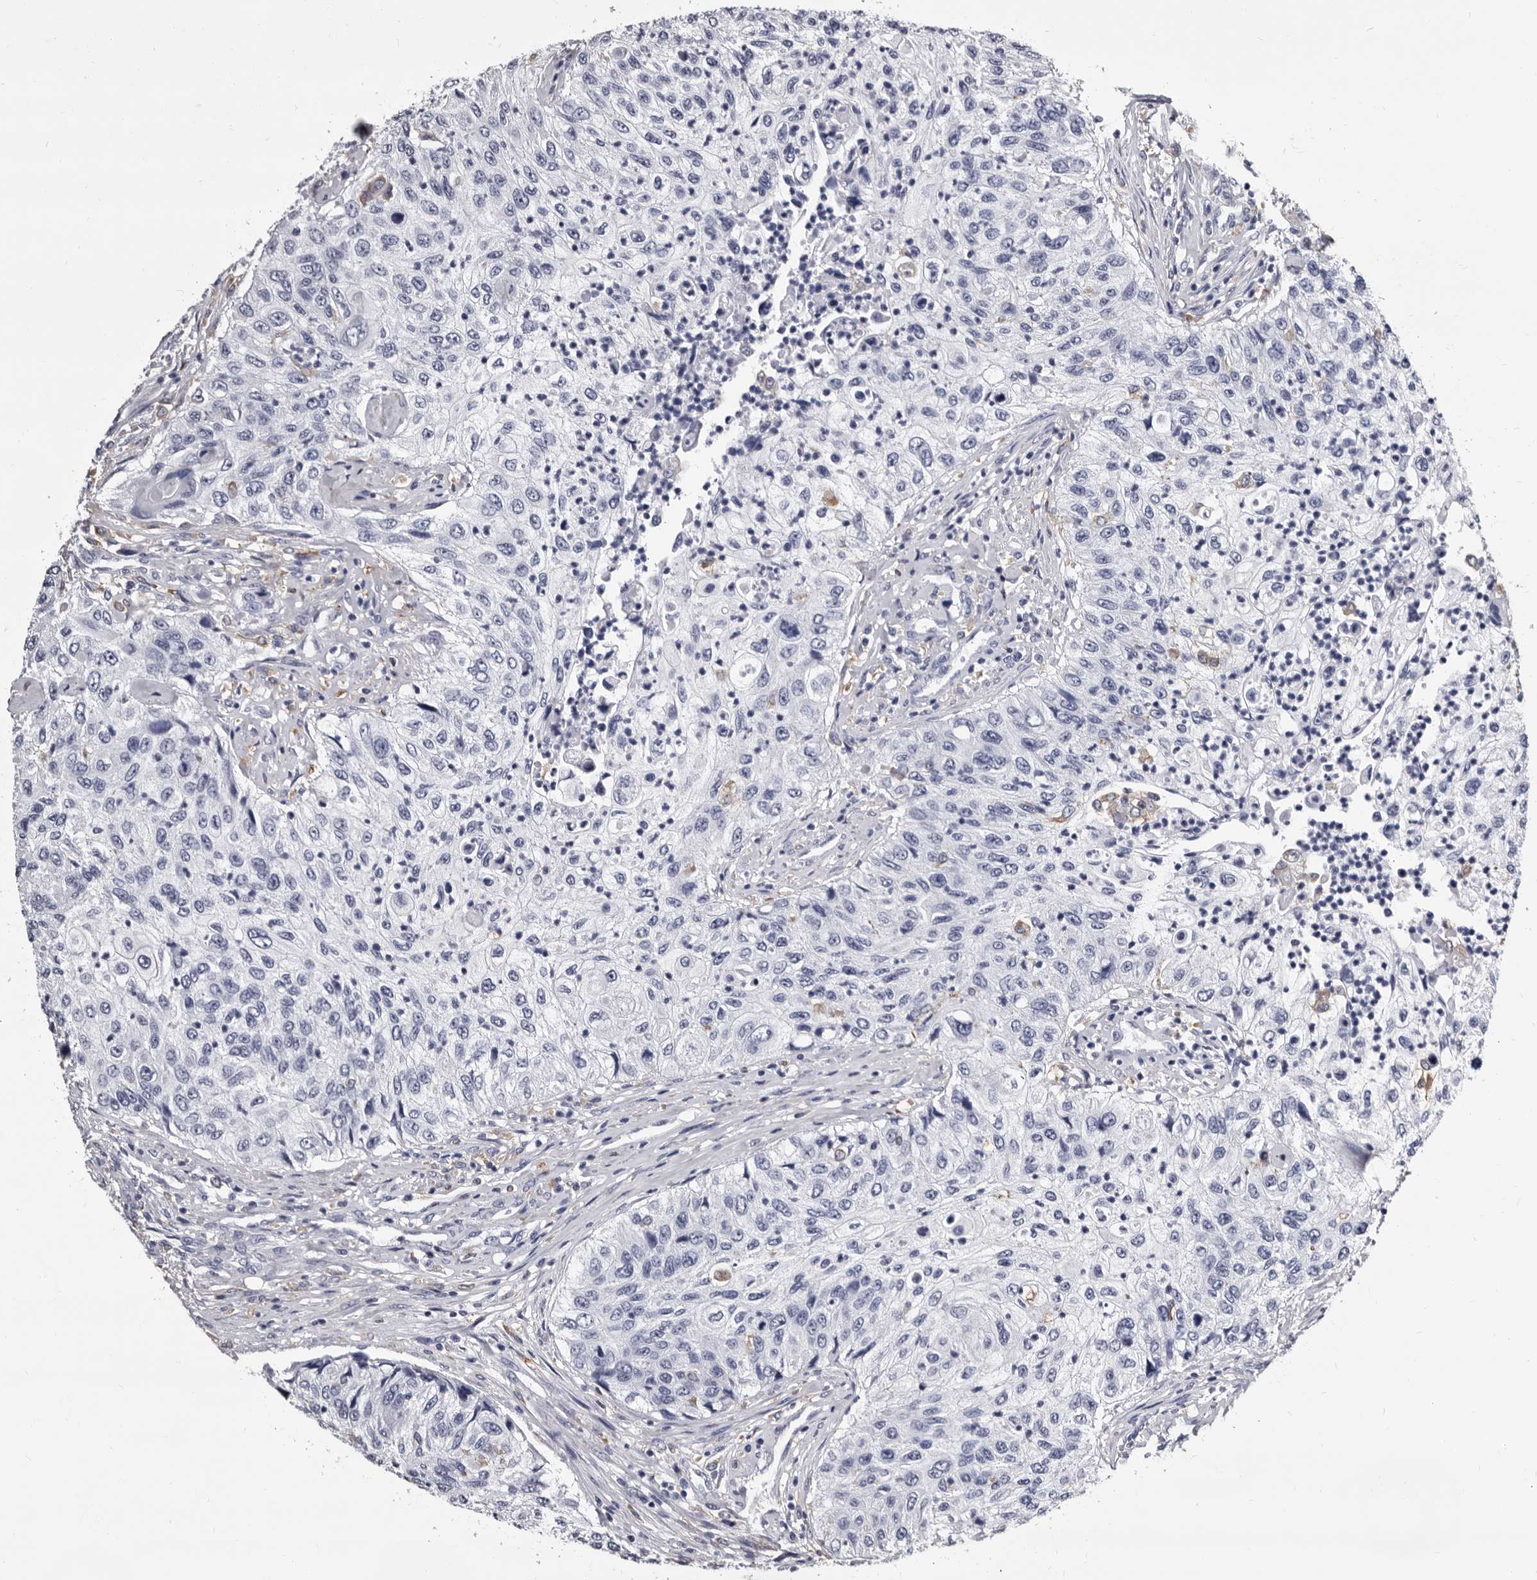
{"staining": {"intensity": "negative", "quantity": "none", "location": "none"}, "tissue": "urothelial cancer", "cell_type": "Tumor cells", "image_type": "cancer", "snomed": [{"axis": "morphology", "description": "Urothelial carcinoma, High grade"}, {"axis": "topography", "description": "Urinary bladder"}], "caption": "There is no significant expression in tumor cells of high-grade urothelial carcinoma.", "gene": "EPB41L3", "patient": {"sex": "female", "age": 60}}